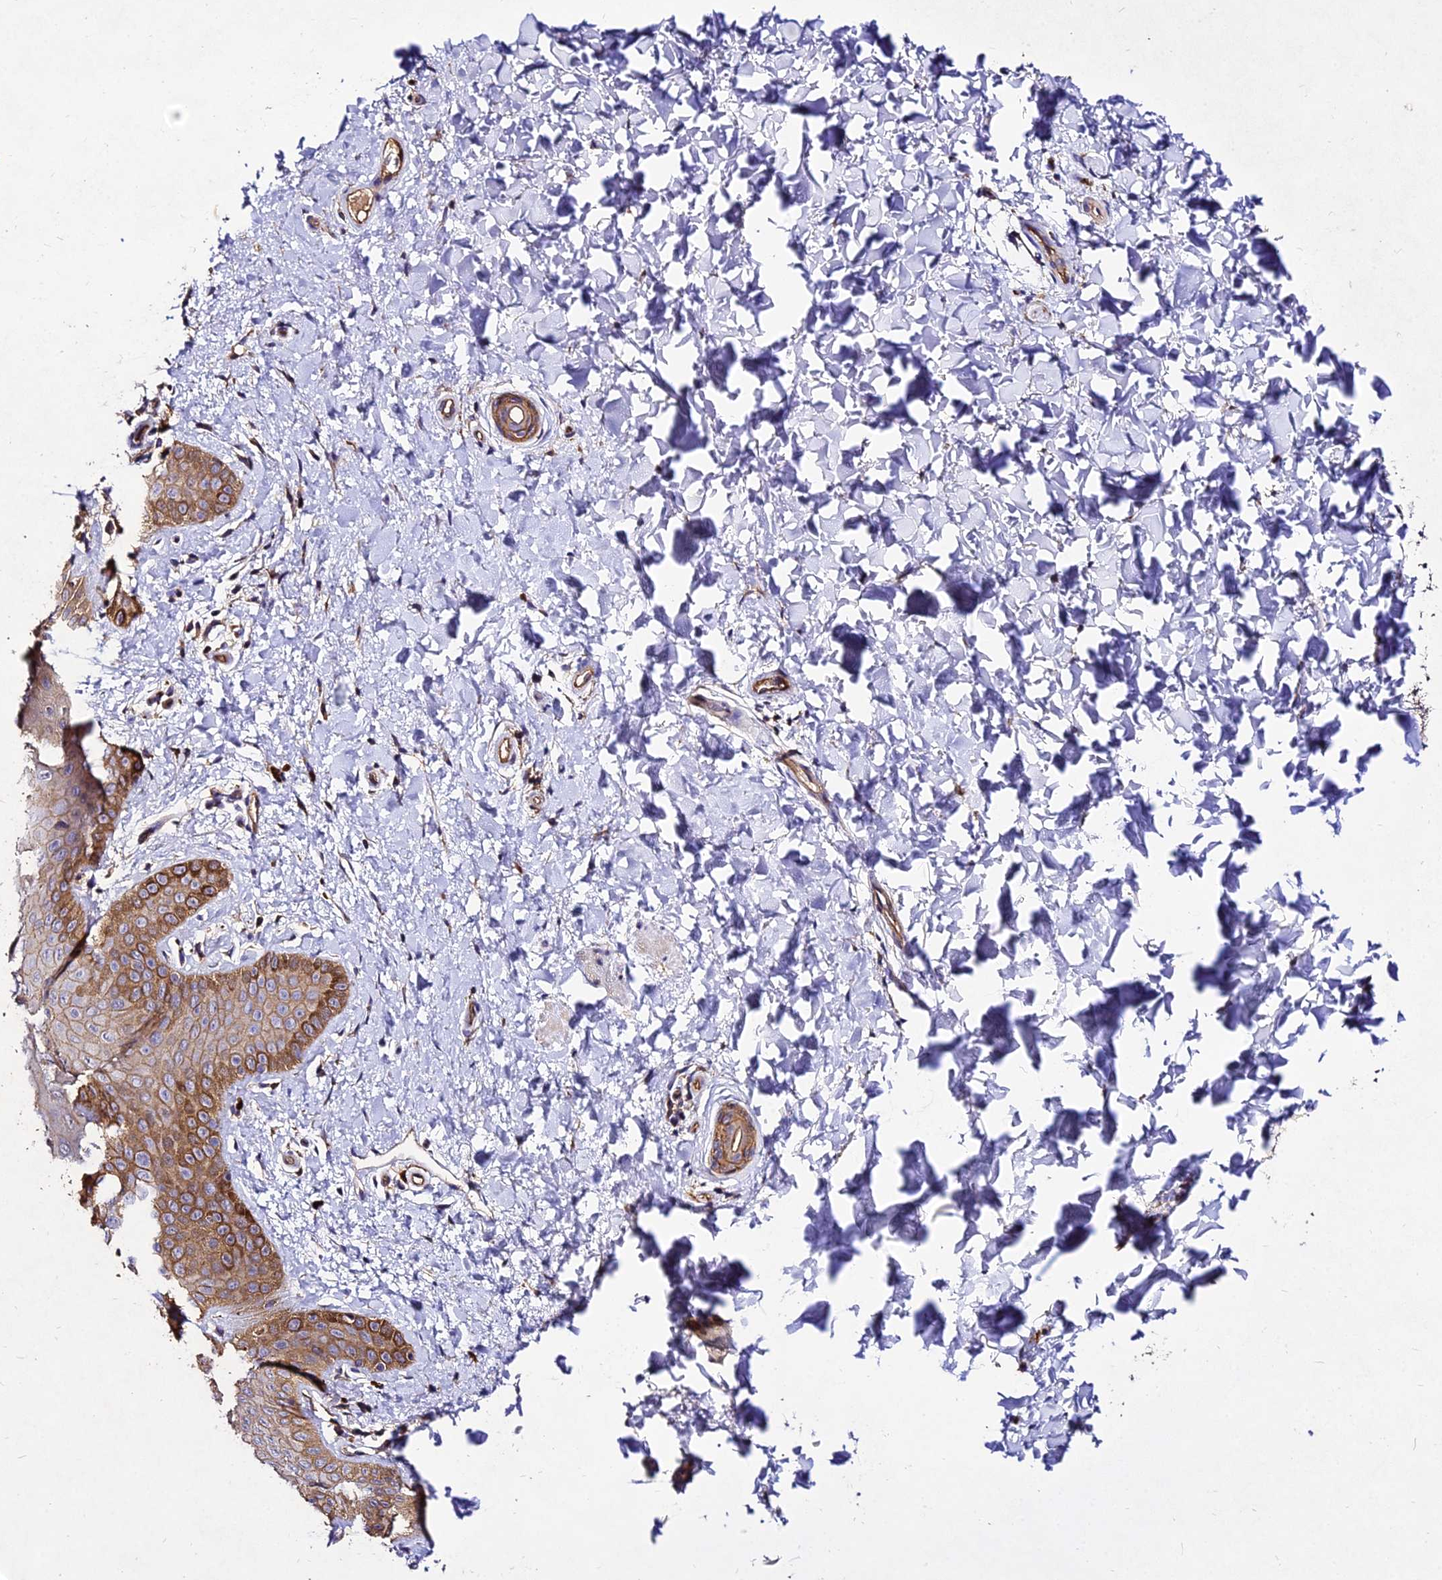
{"staining": {"intensity": "moderate", "quantity": "25%-75%", "location": "cytoplasmic/membranous"}, "tissue": "skin", "cell_type": "Epidermal cells", "image_type": "normal", "snomed": [{"axis": "morphology", "description": "Normal tissue, NOS"}, {"axis": "morphology", "description": "Neoplasm, malignant, NOS"}, {"axis": "topography", "description": "Anal"}], "caption": "The micrograph displays immunohistochemical staining of normal skin. There is moderate cytoplasmic/membranous staining is appreciated in about 25%-75% of epidermal cells.", "gene": "AP3M1", "patient": {"sex": "male", "age": 47}}